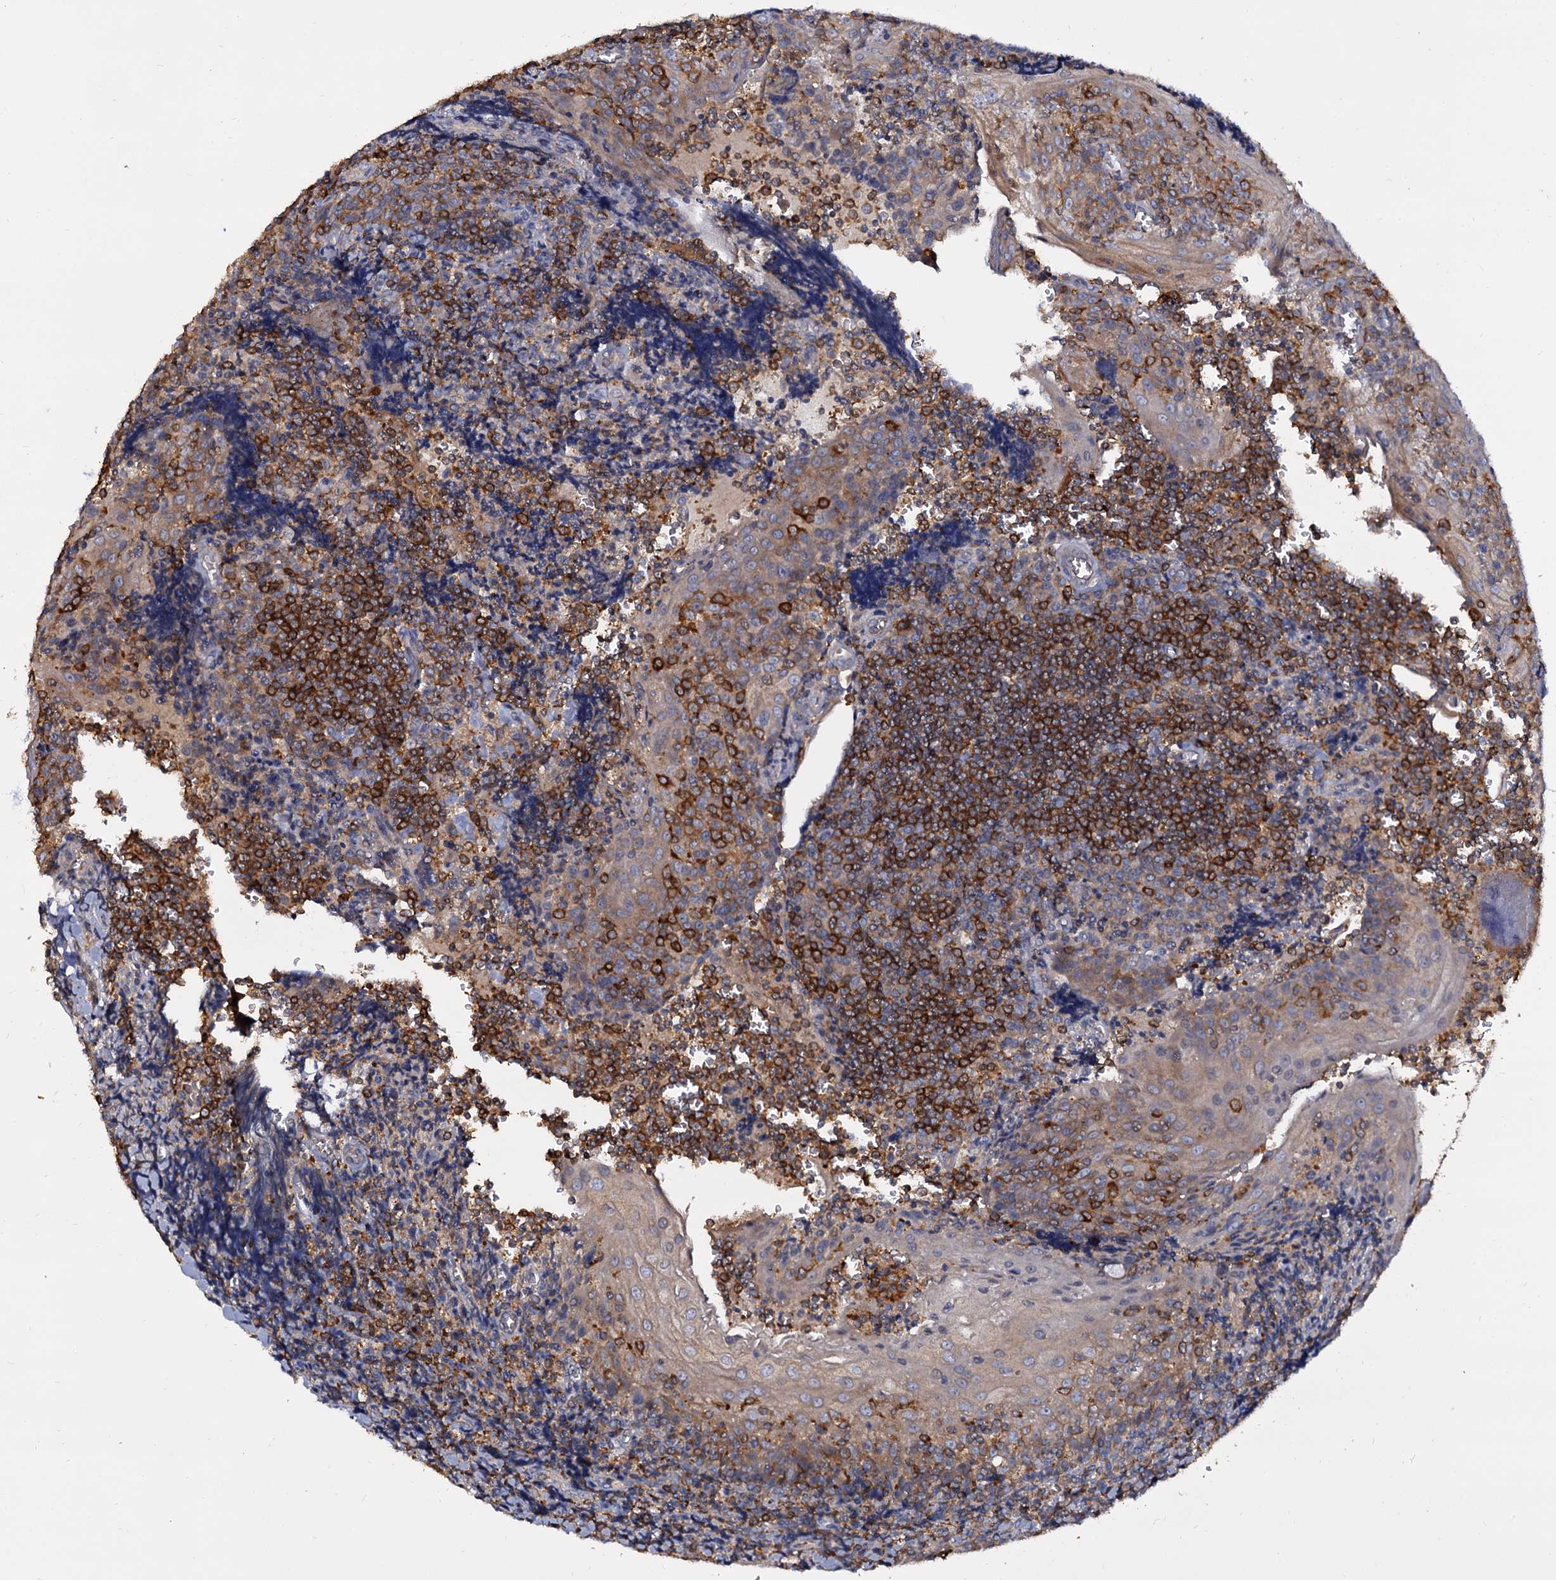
{"staining": {"intensity": "strong", "quantity": ">75%", "location": "cytoplasmic/membranous"}, "tissue": "tonsil", "cell_type": "Germinal center cells", "image_type": "normal", "snomed": [{"axis": "morphology", "description": "Normal tissue, NOS"}, {"axis": "topography", "description": "Tonsil"}], "caption": "A brown stain highlights strong cytoplasmic/membranous positivity of a protein in germinal center cells of benign tonsil. (DAB (3,3'-diaminobenzidine) IHC with brightfield microscopy, high magnification).", "gene": "ANKRD13A", "patient": {"sex": "male", "age": 27}}